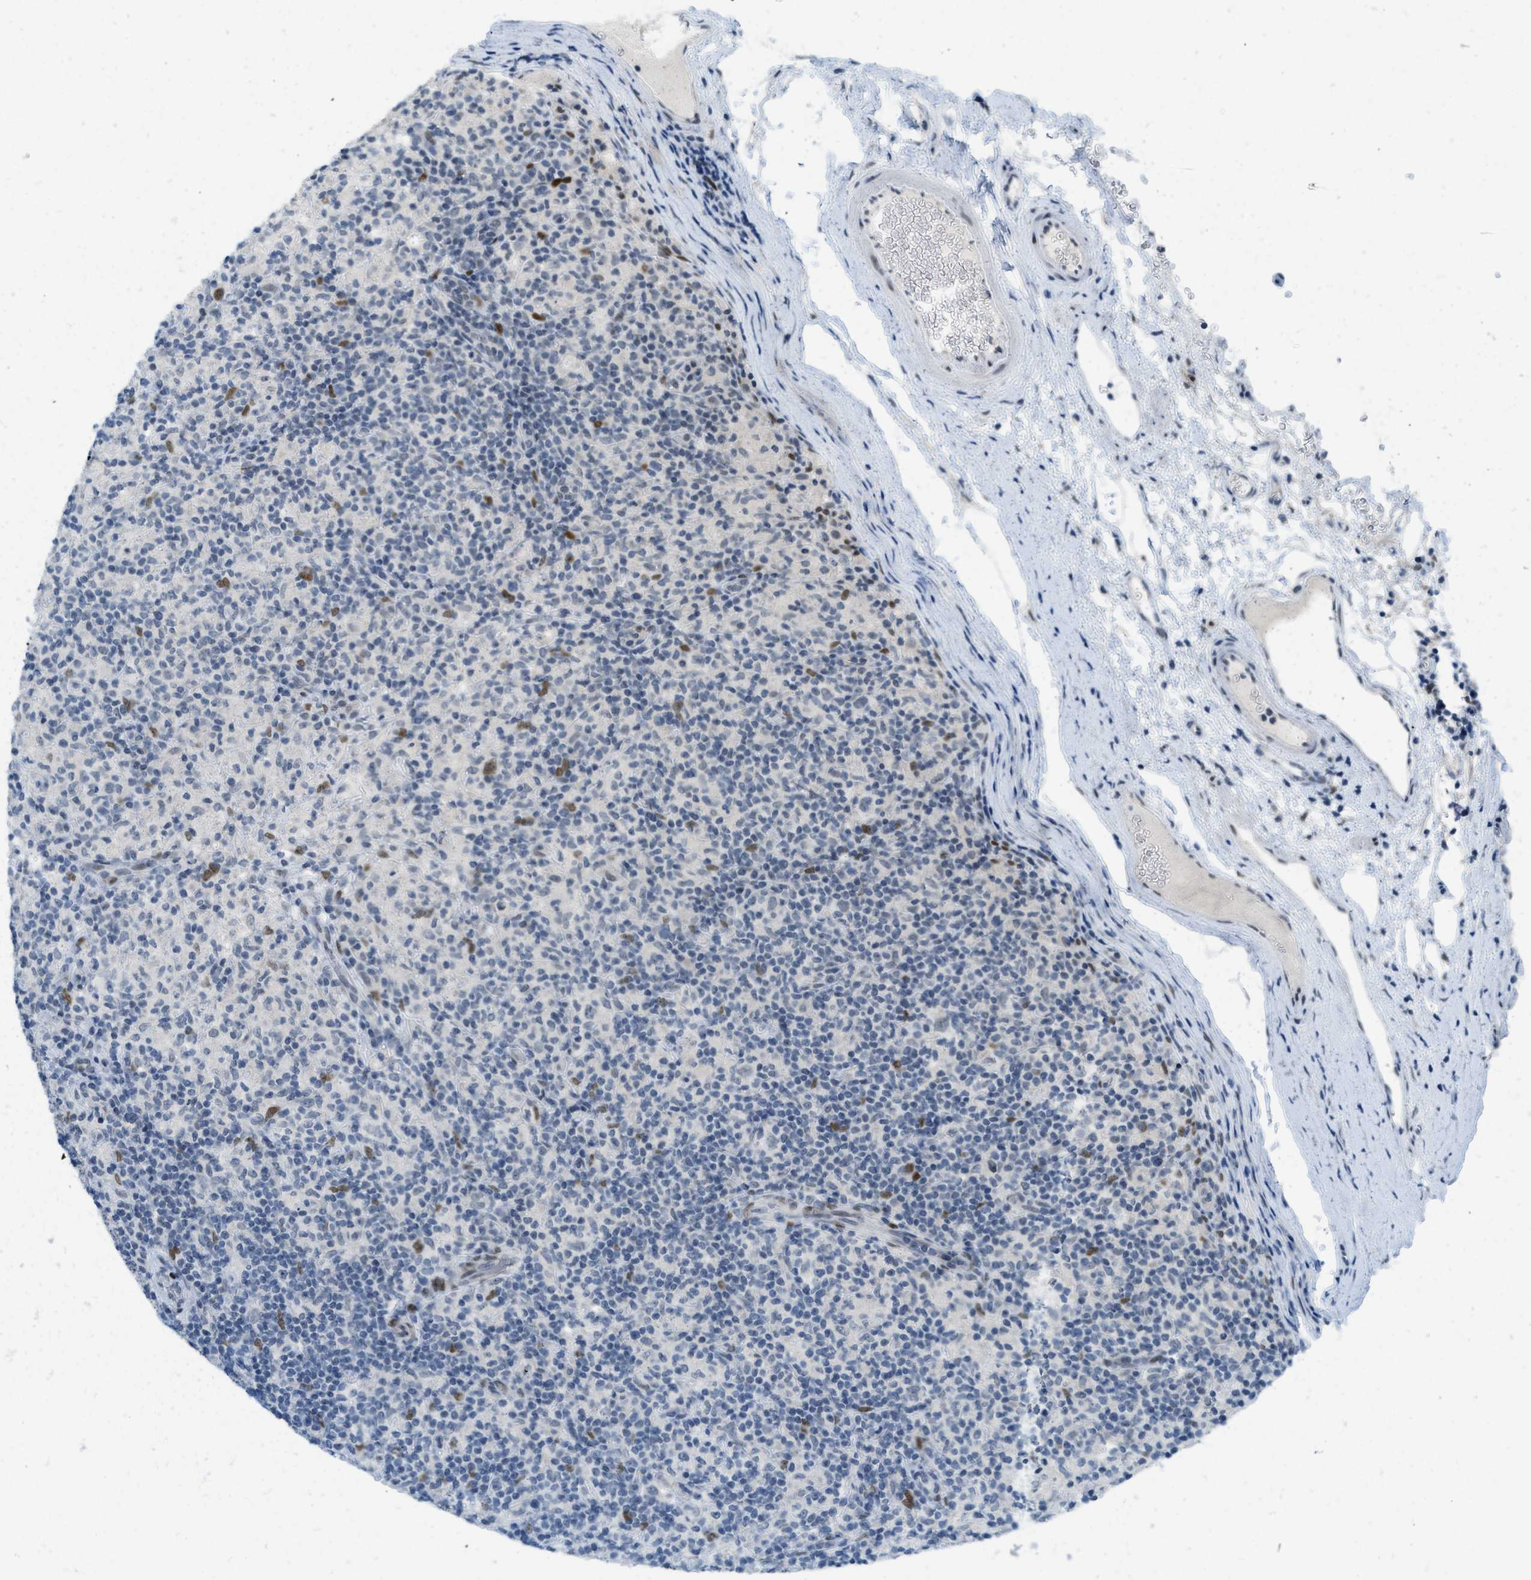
{"staining": {"intensity": "moderate", "quantity": "<25%", "location": "nuclear"}, "tissue": "lymphoma", "cell_type": "Tumor cells", "image_type": "cancer", "snomed": [{"axis": "morphology", "description": "Hodgkin's disease, NOS"}, {"axis": "topography", "description": "Lymph node"}], "caption": "Hodgkin's disease tissue demonstrates moderate nuclear positivity in about <25% of tumor cells, visualized by immunohistochemistry.", "gene": "PBX1", "patient": {"sex": "male", "age": 70}}